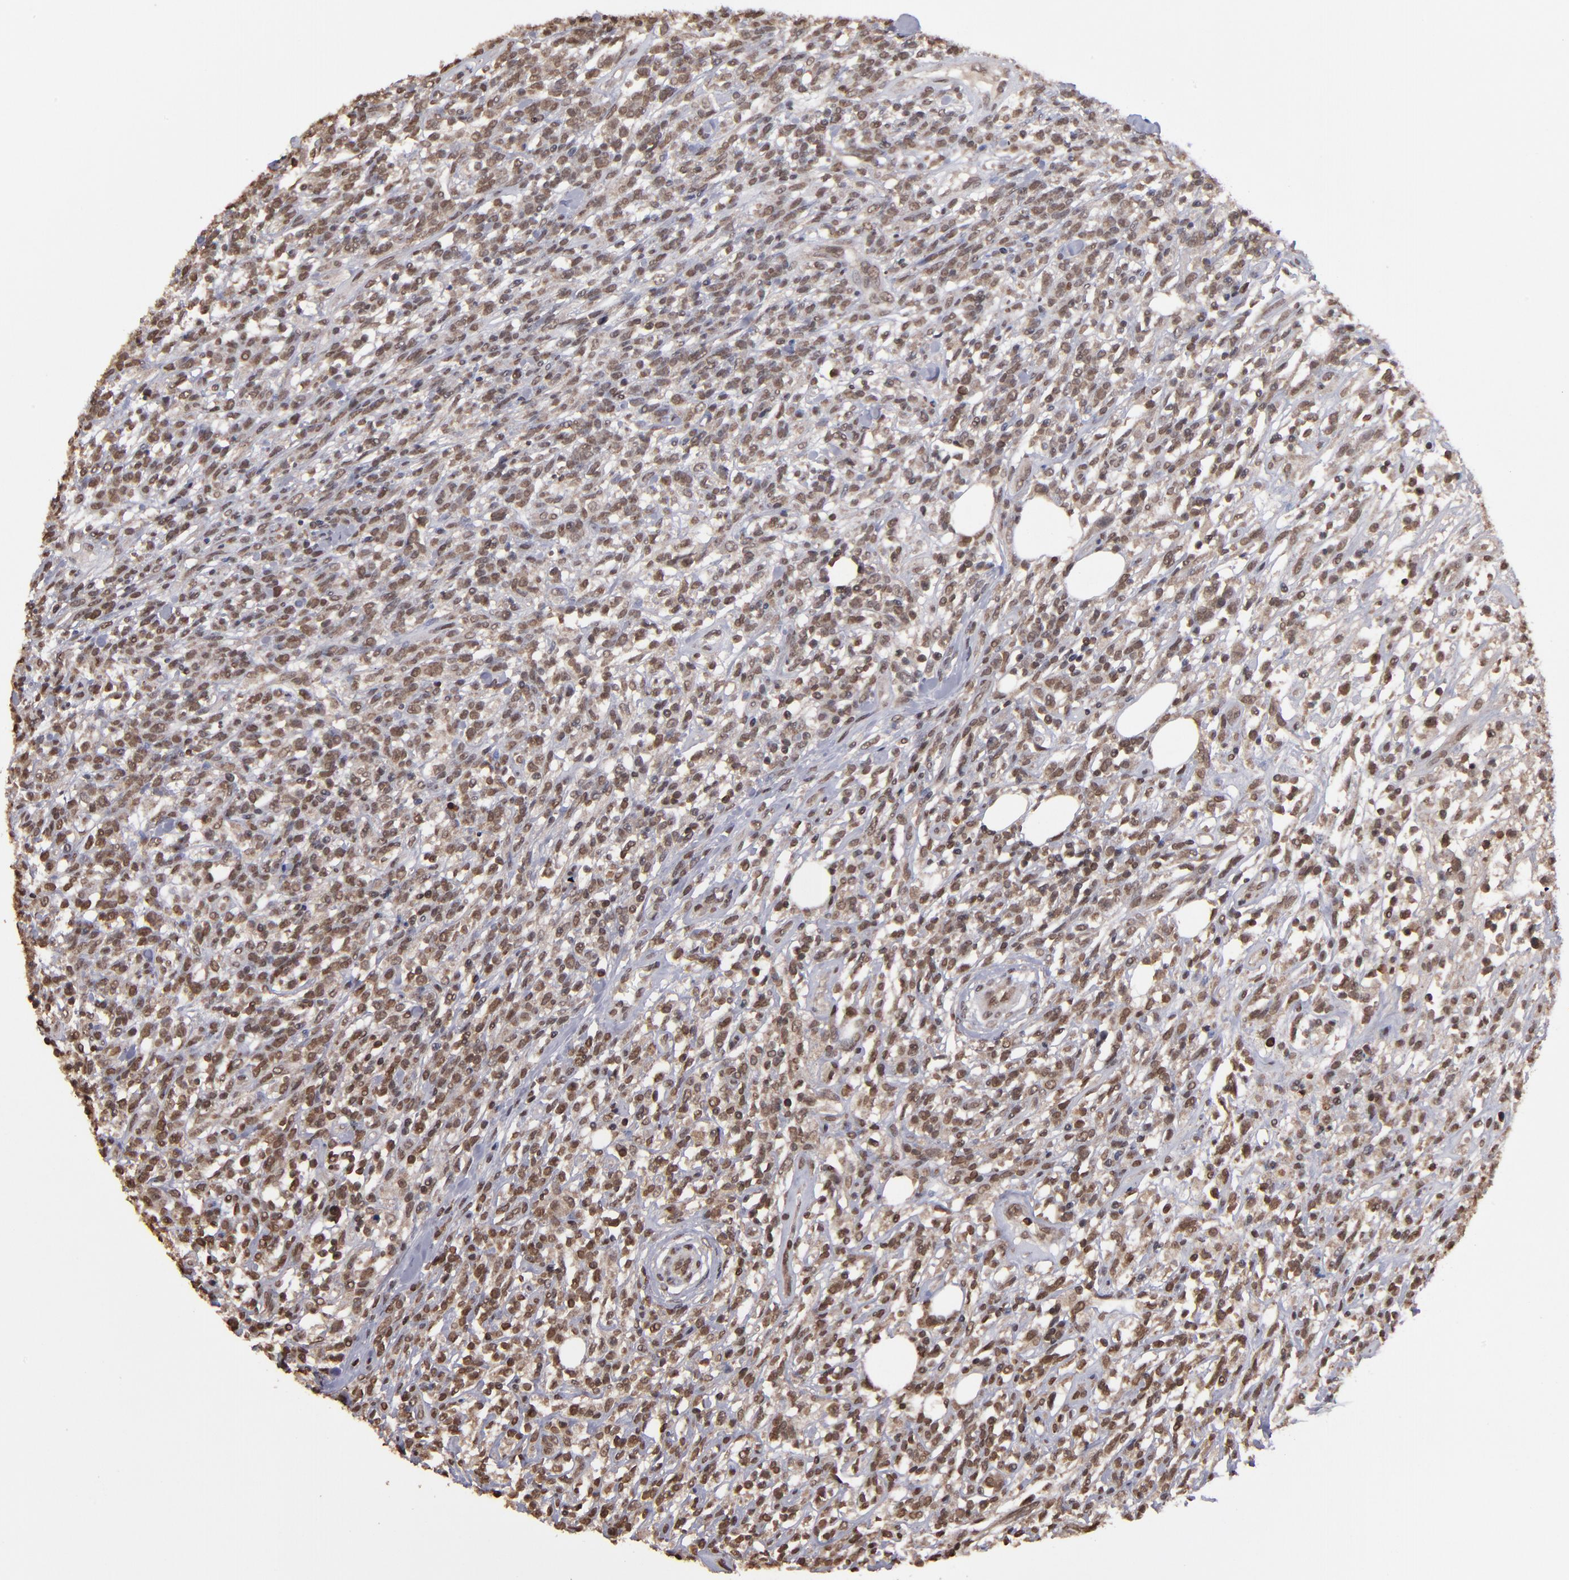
{"staining": {"intensity": "weak", "quantity": ">75%", "location": "nuclear"}, "tissue": "lymphoma", "cell_type": "Tumor cells", "image_type": "cancer", "snomed": [{"axis": "morphology", "description": "Malignant lymphoma, non-Hodgkin's type, High grade"}, {"axis": "topography", "description": "Lymph node"}], "caption": "IHC of lymphoma shows low levels of weak nuclear positivity in about >75% of tumor cells.", "gene": "AKT1", "patient": {"sex": "female", "age": 73}}